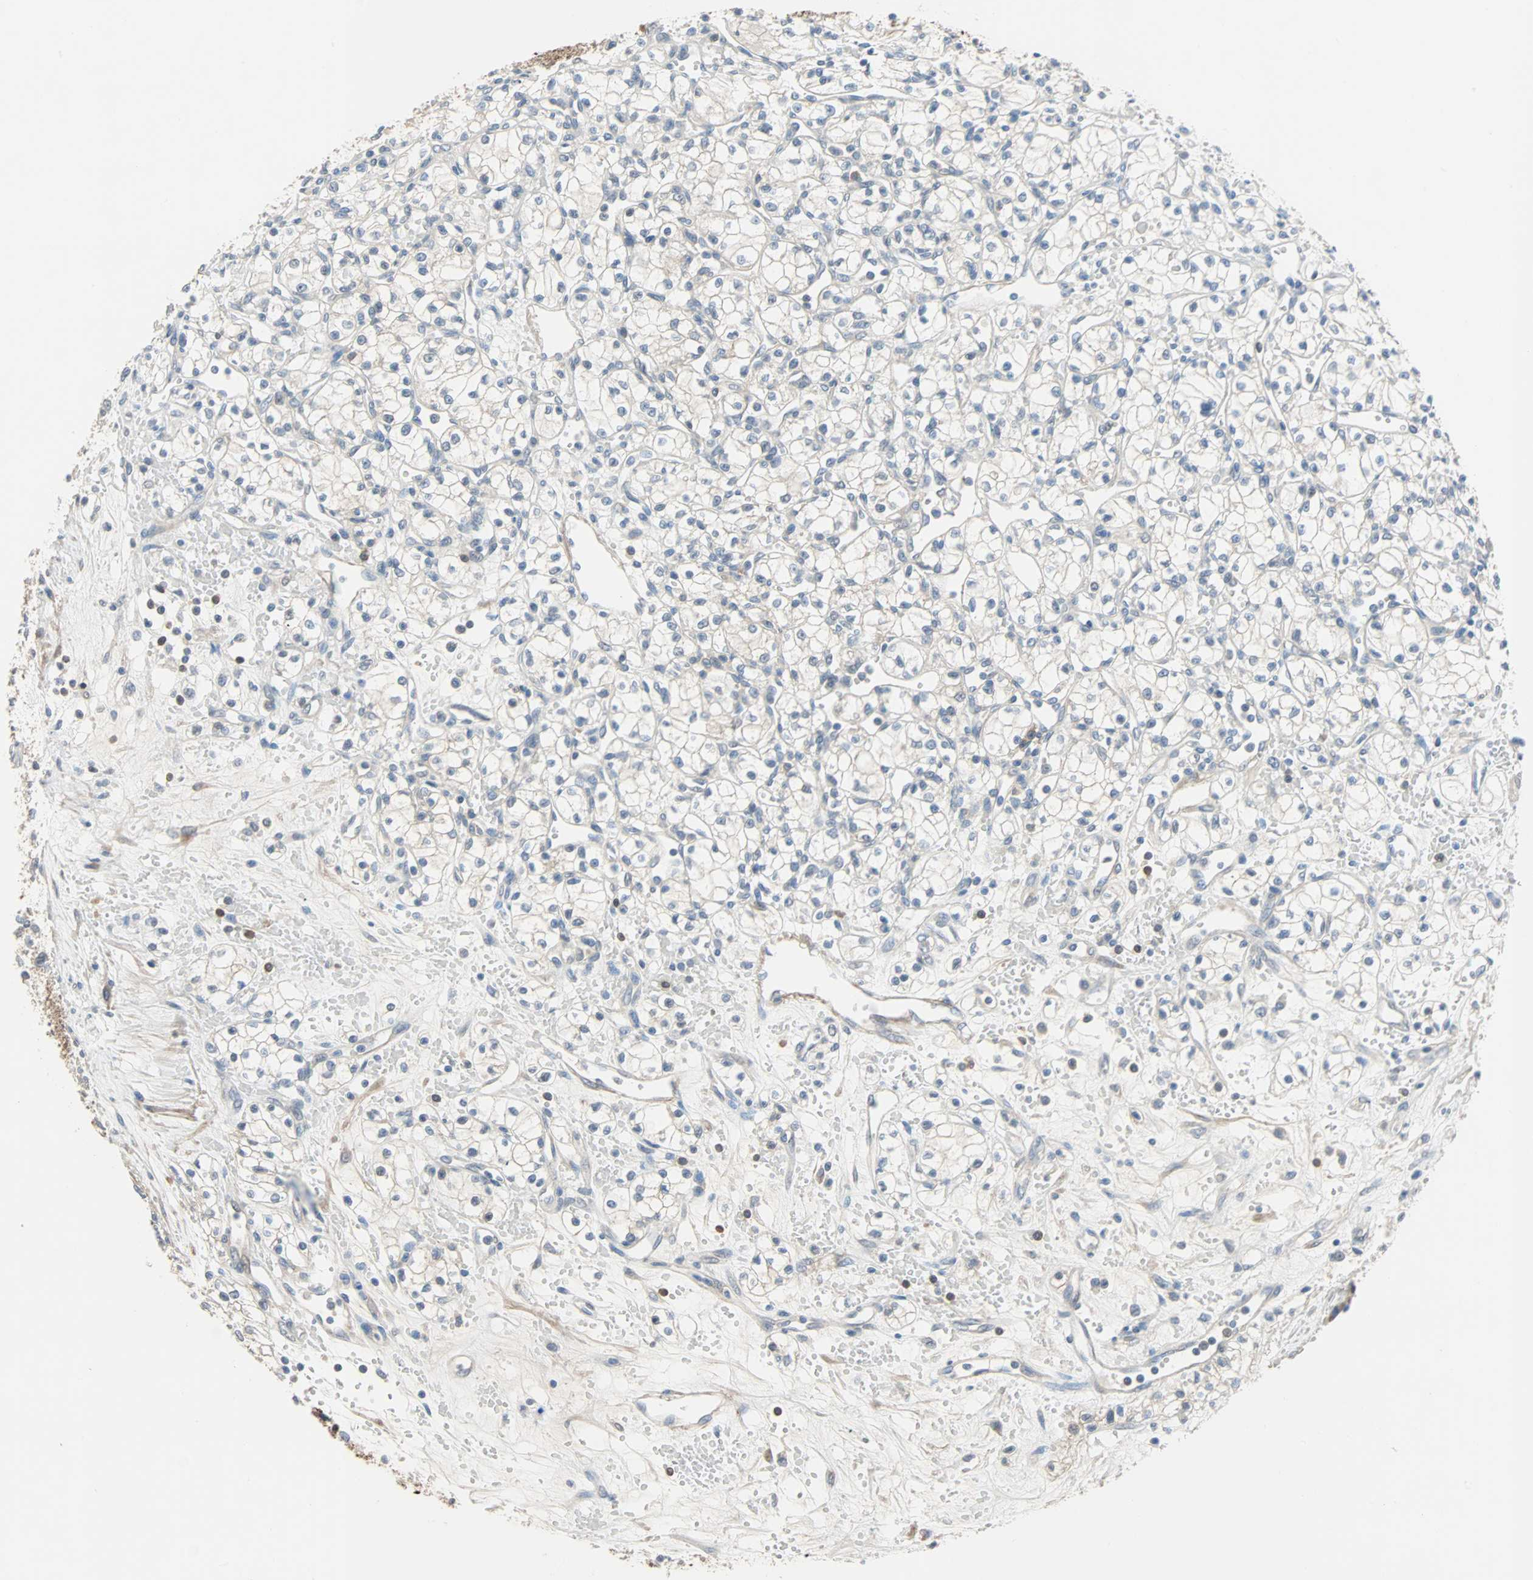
{"staining": {"intensity": "weak", "quantity": "25%-75%", "location": "cytoplasmic/membranous"}, "tissue": "renal cancer", "cell_type": "Tumor cells", "image_type": "cancer", "snomed": [{"axis": "morphology", "description": "Normal tissue, NOS"}, {"axis": "morphology", "description": "Adenocarcinoma, NOS"}, {"axis": "topography", "description": "Kidney"}], "caption": "Tumor cells reveal low levels of weak cytoplasmic/membranous staining in about 25%-75% of cells in human adenocarcinoma (renal).", "gene": "TNFRSF12A", "patient": {"sex": "male", "age": 59}}